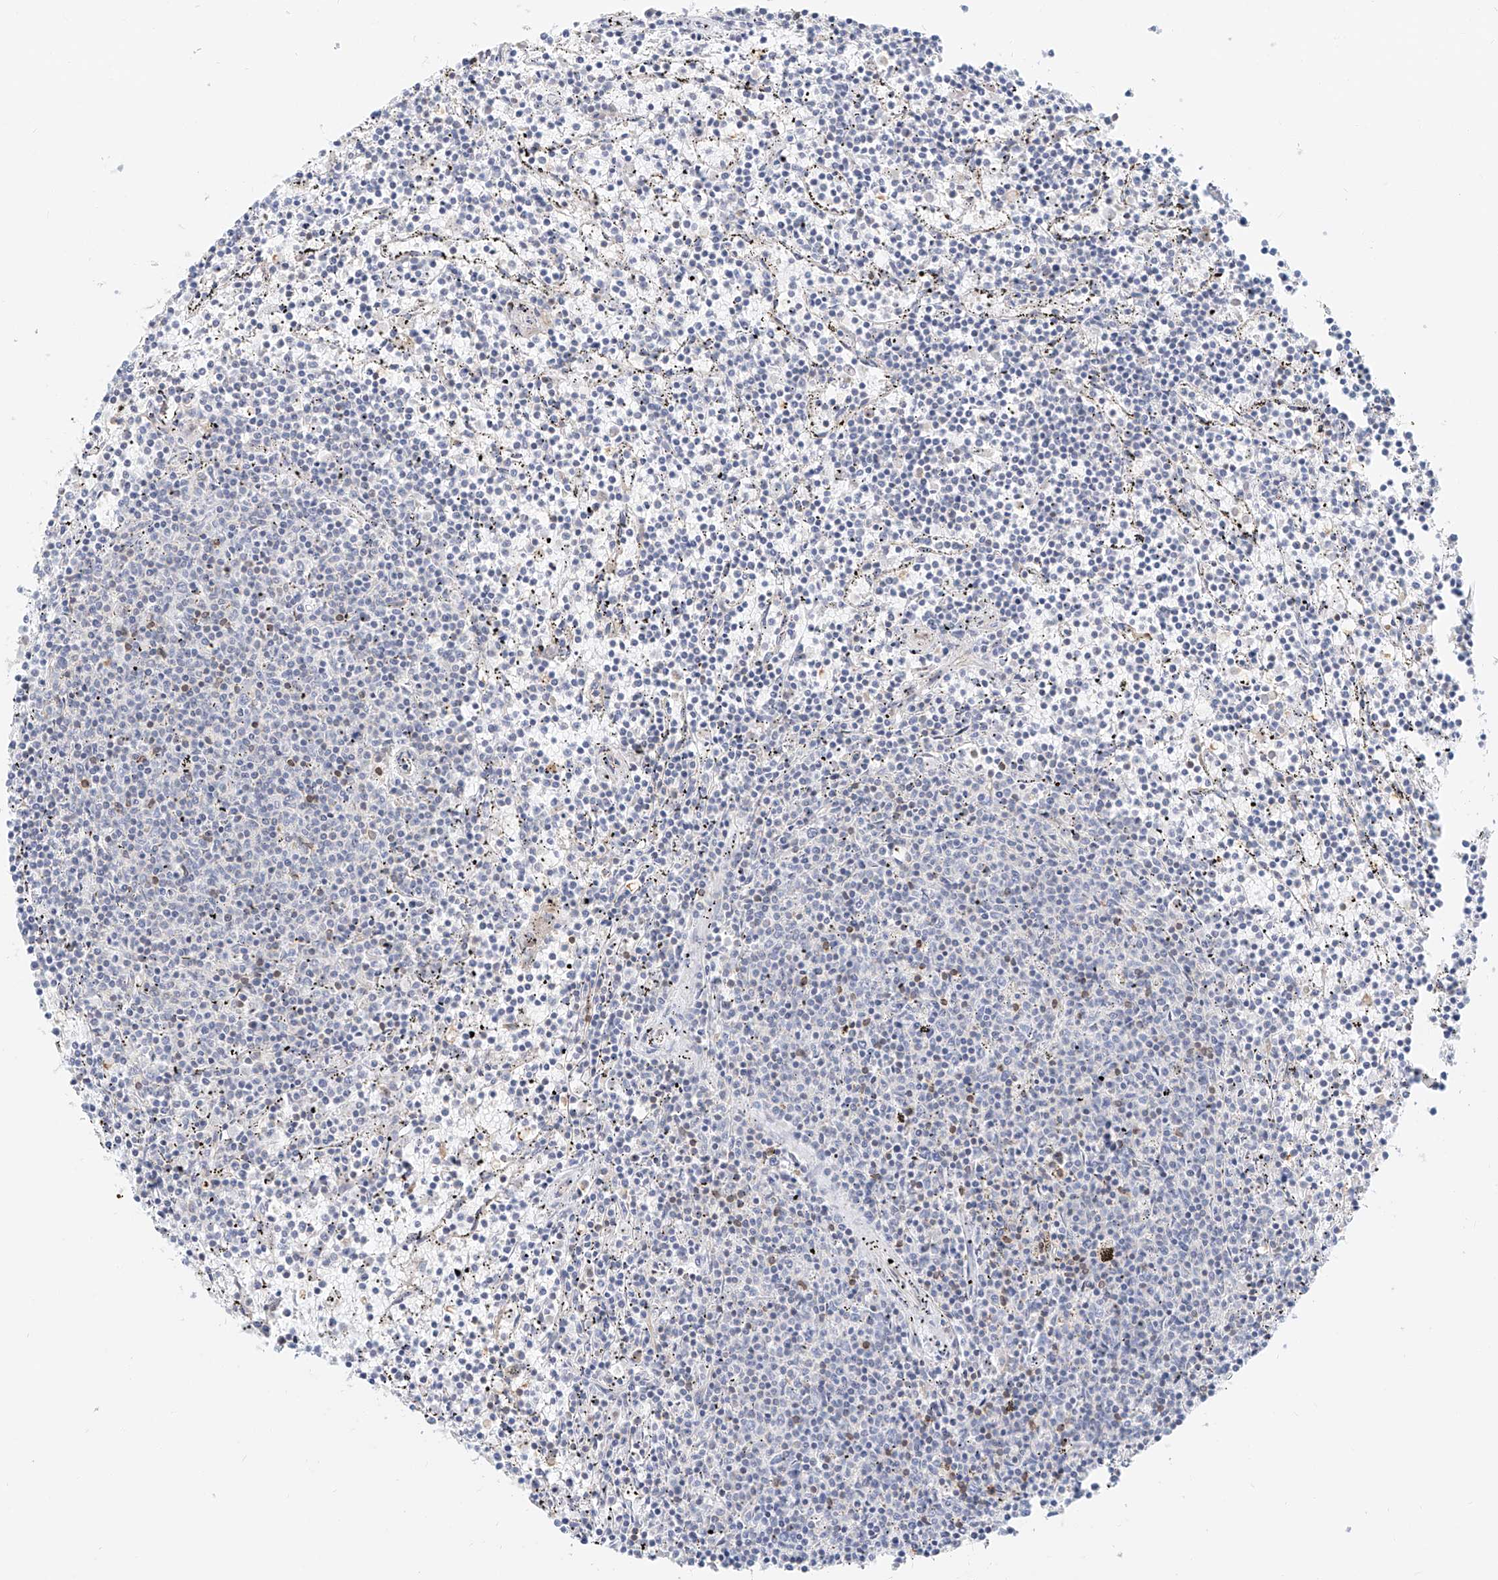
{"staining": {"intensity": "negative", "quantity": "none", "location": "none"}, "tissue": "lymphoma", "cell_type": "Tumor cells", "image_type": "cancer", "snomed": [{"axis": "morphology", "description": "Malignant lymphoma, non-Hodgkin's type, Low grade"}, {"axis": "topography", "description": "Spleen"}], "caption": "Immunohistochemistry (IHC) of human low-grade malignant lymphoma, non-Hodgkin's type exhibits no staining in tumor cells. The staining is performed using DAB (3,3'-diaminobenzidine) brown chromogen with nuclei counter-stained in using hematoxylin.", "gene": "DHRS7", "patient": {"sex": "female", "age": 50}}